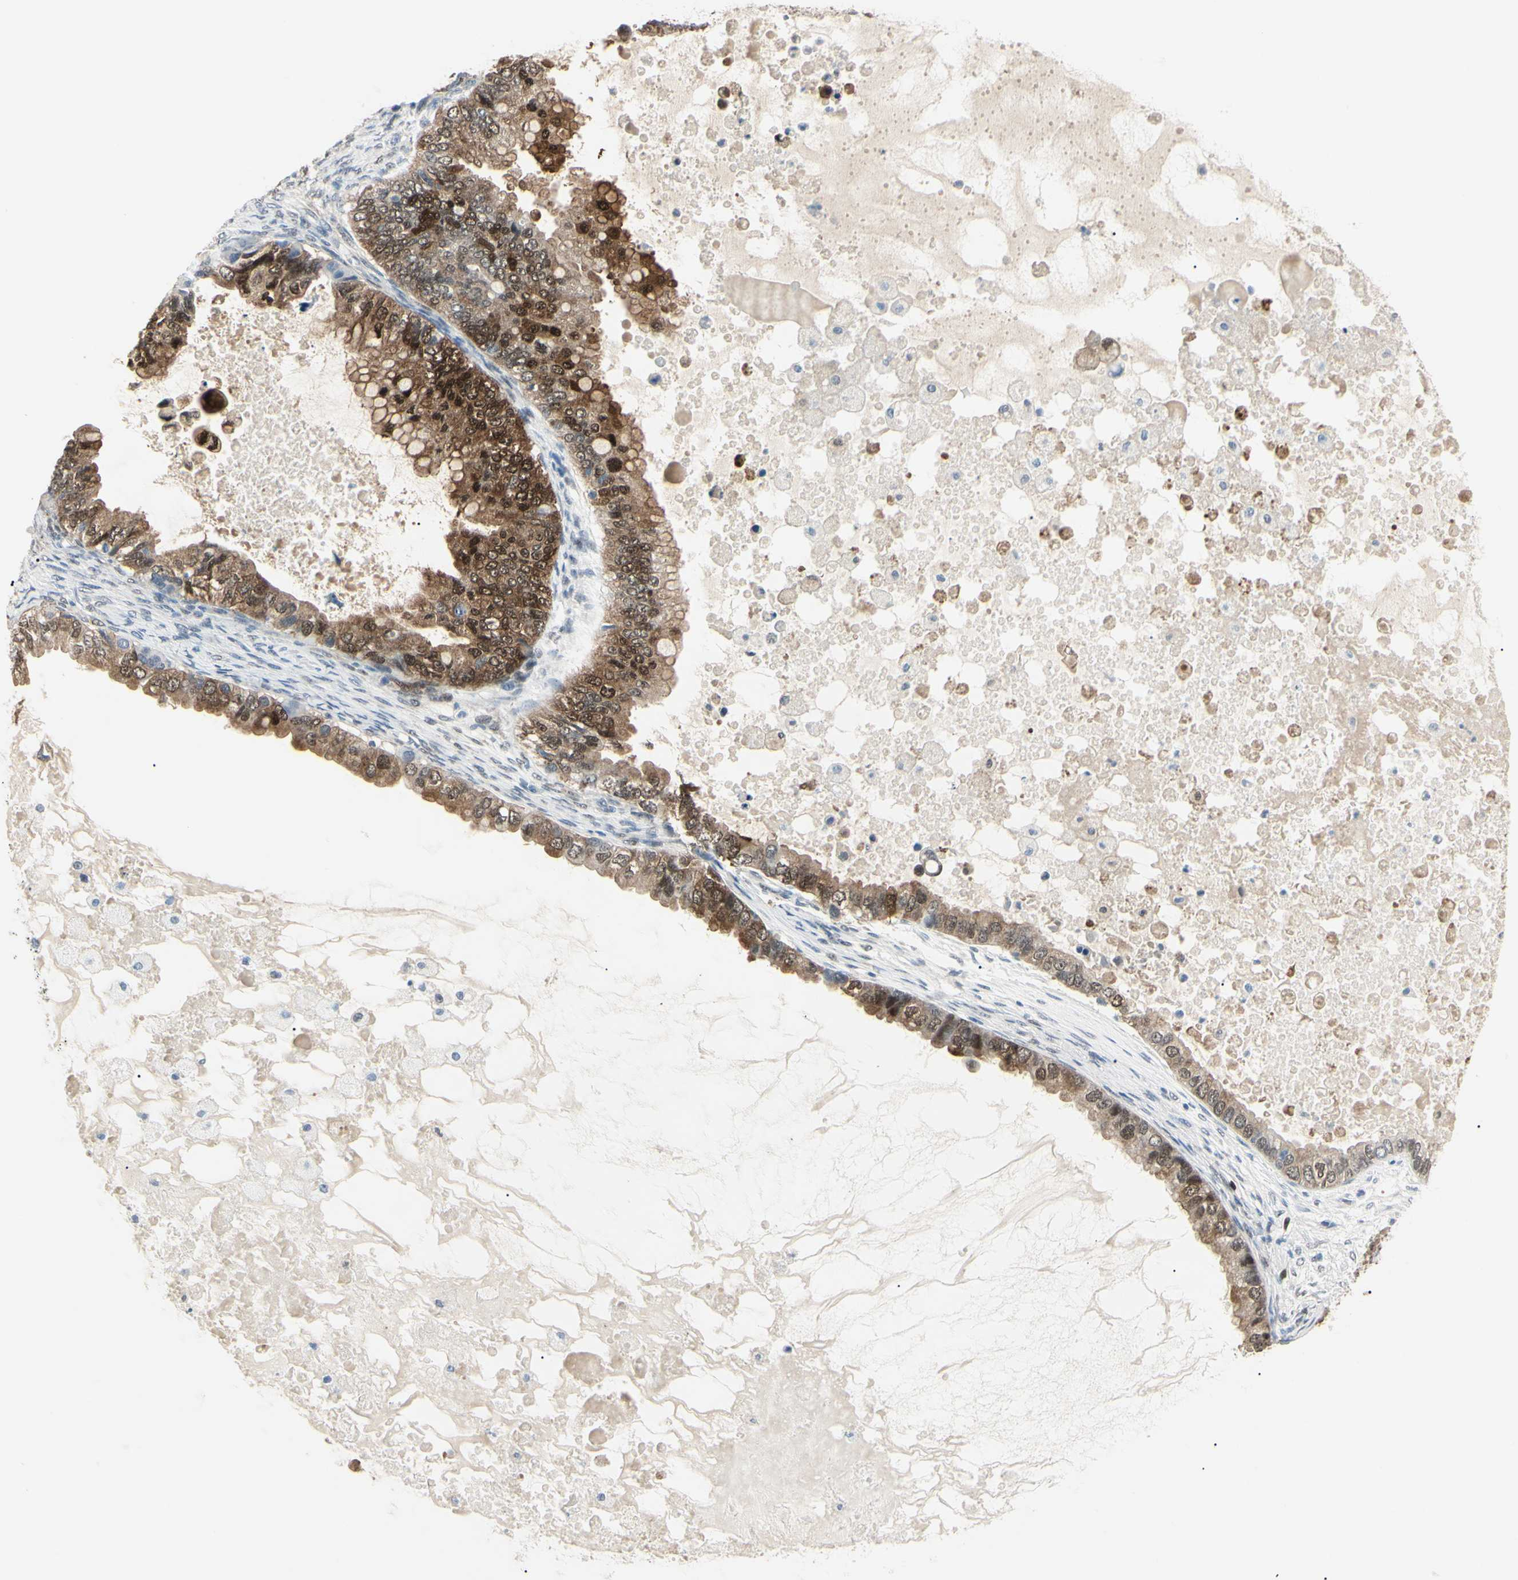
{"staining": {"intensity": "strong", "quantity": "25%-75%", "location": "cytoplasmic/membranous,nuclear"}, "tissue": "ovarian cancer", "cell_type": "Tumor cells", "image_type": "cancer", "snomed": [{"axis": "morphology", "description": "Cystadenocarcinoma, mucinous, NOS"}, {"axis": "topography", "description": "Ovary"}], "caption": "About 25%-75% of tumor cells in ovarian cancer exhibit strong cytoplasmic/membranous and nuclear protein staining as visualized by brown immunohistochemical staining.", "gene": "AKR1C3", "patient": {"sex": "female", "age": 80}}